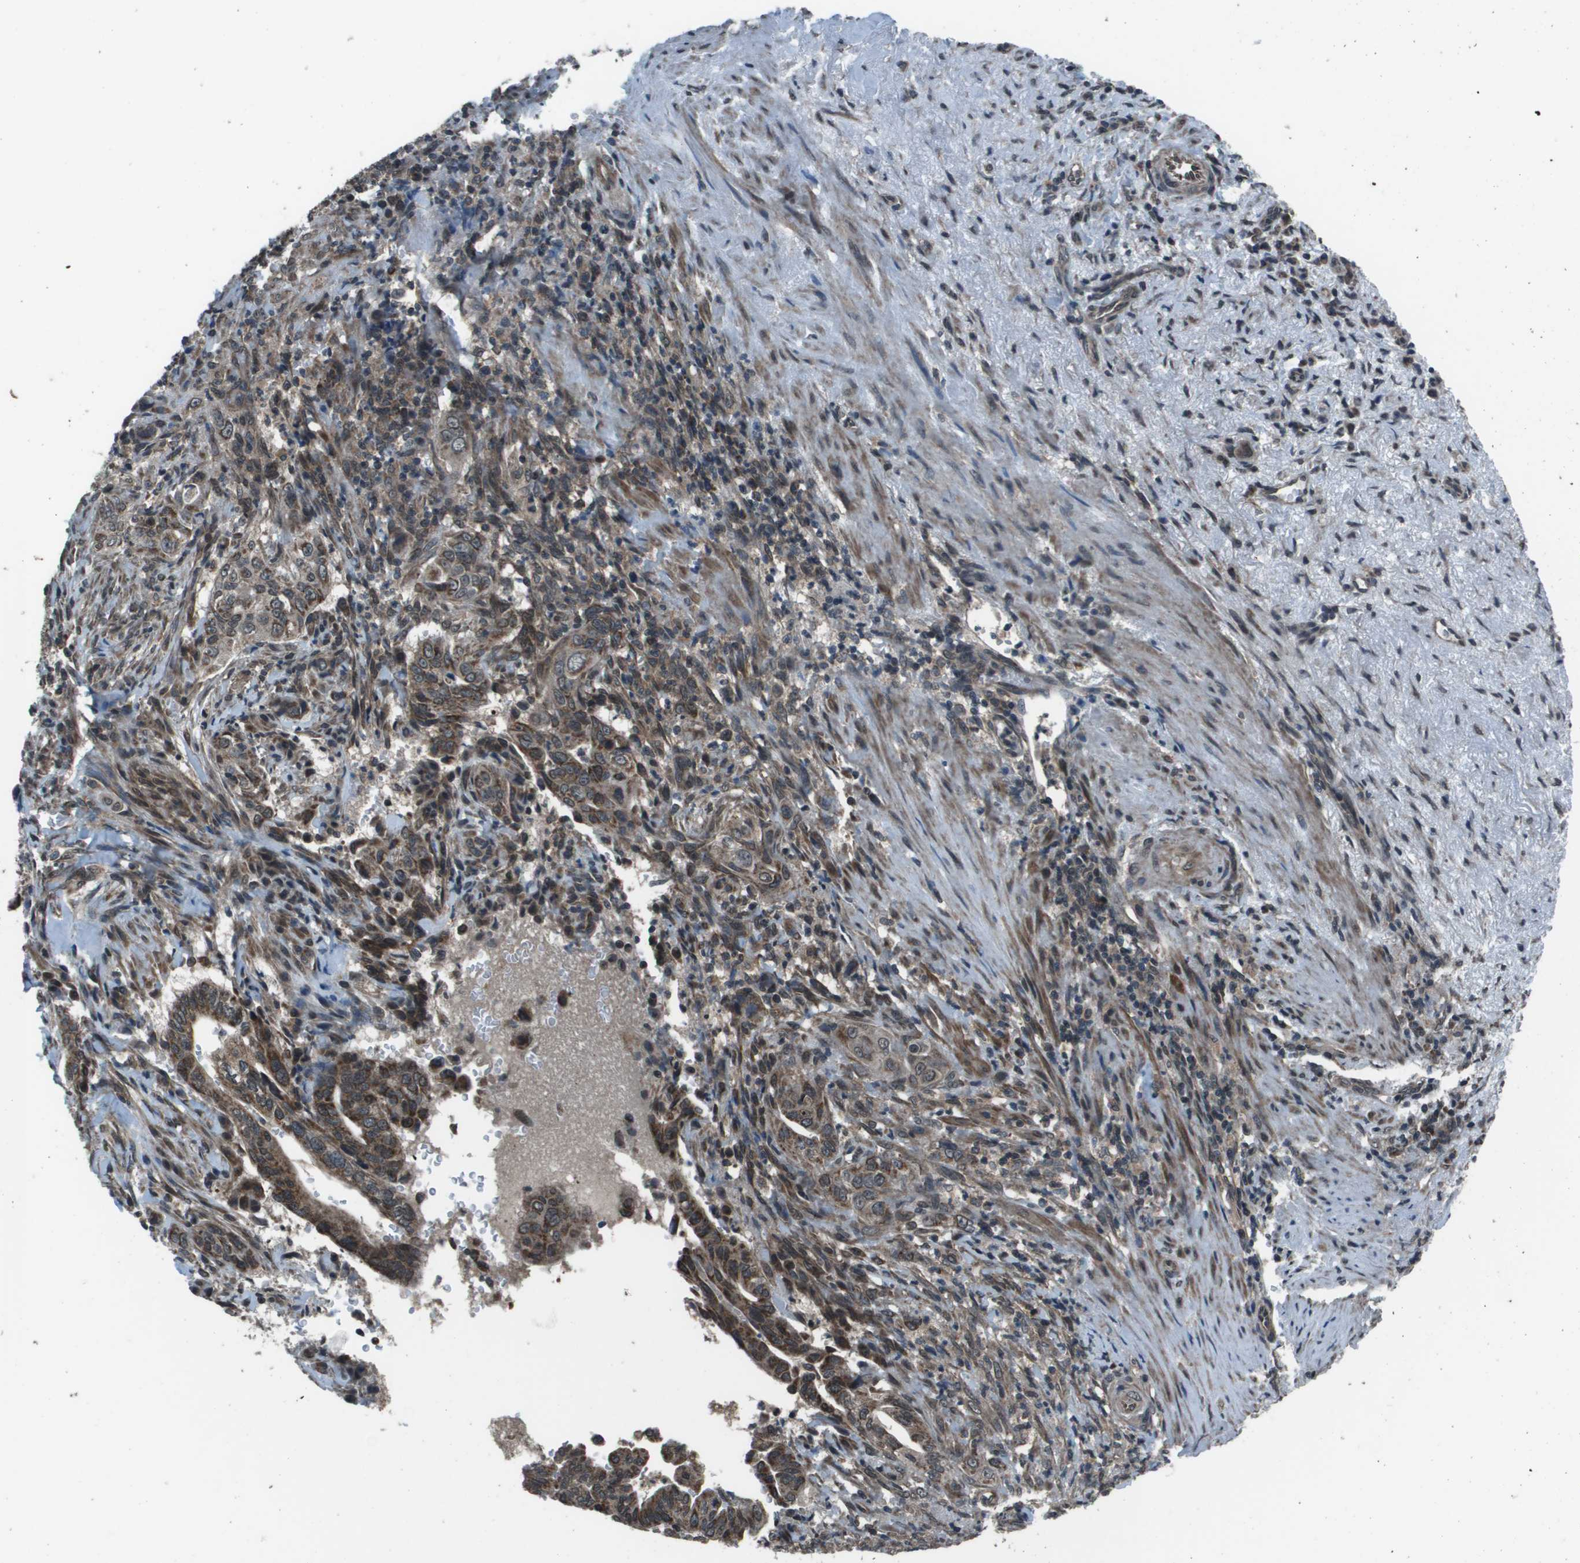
{"staining": {"intensity": "moderate", "quantity": ">75%", "location": "cytoplasmic/membranous"}, "tissue": "liver cancer", "cell_type": "Tumor cells", "image_type": "cancer", "snomed": [{"axis": "morphology", "description": "Cholangiocarcinoma"}, {"axis": "topography", "description": "Liver"}], "caption": "Human liver cholangiocarcinoma stained for a protein (brown) demonstrates moderate cytoplasmic/membranous positive expression in approximately >75% of tumor cells.", "gene": "PPFIA1", "patient": {"sex": "female", "age": 67}}